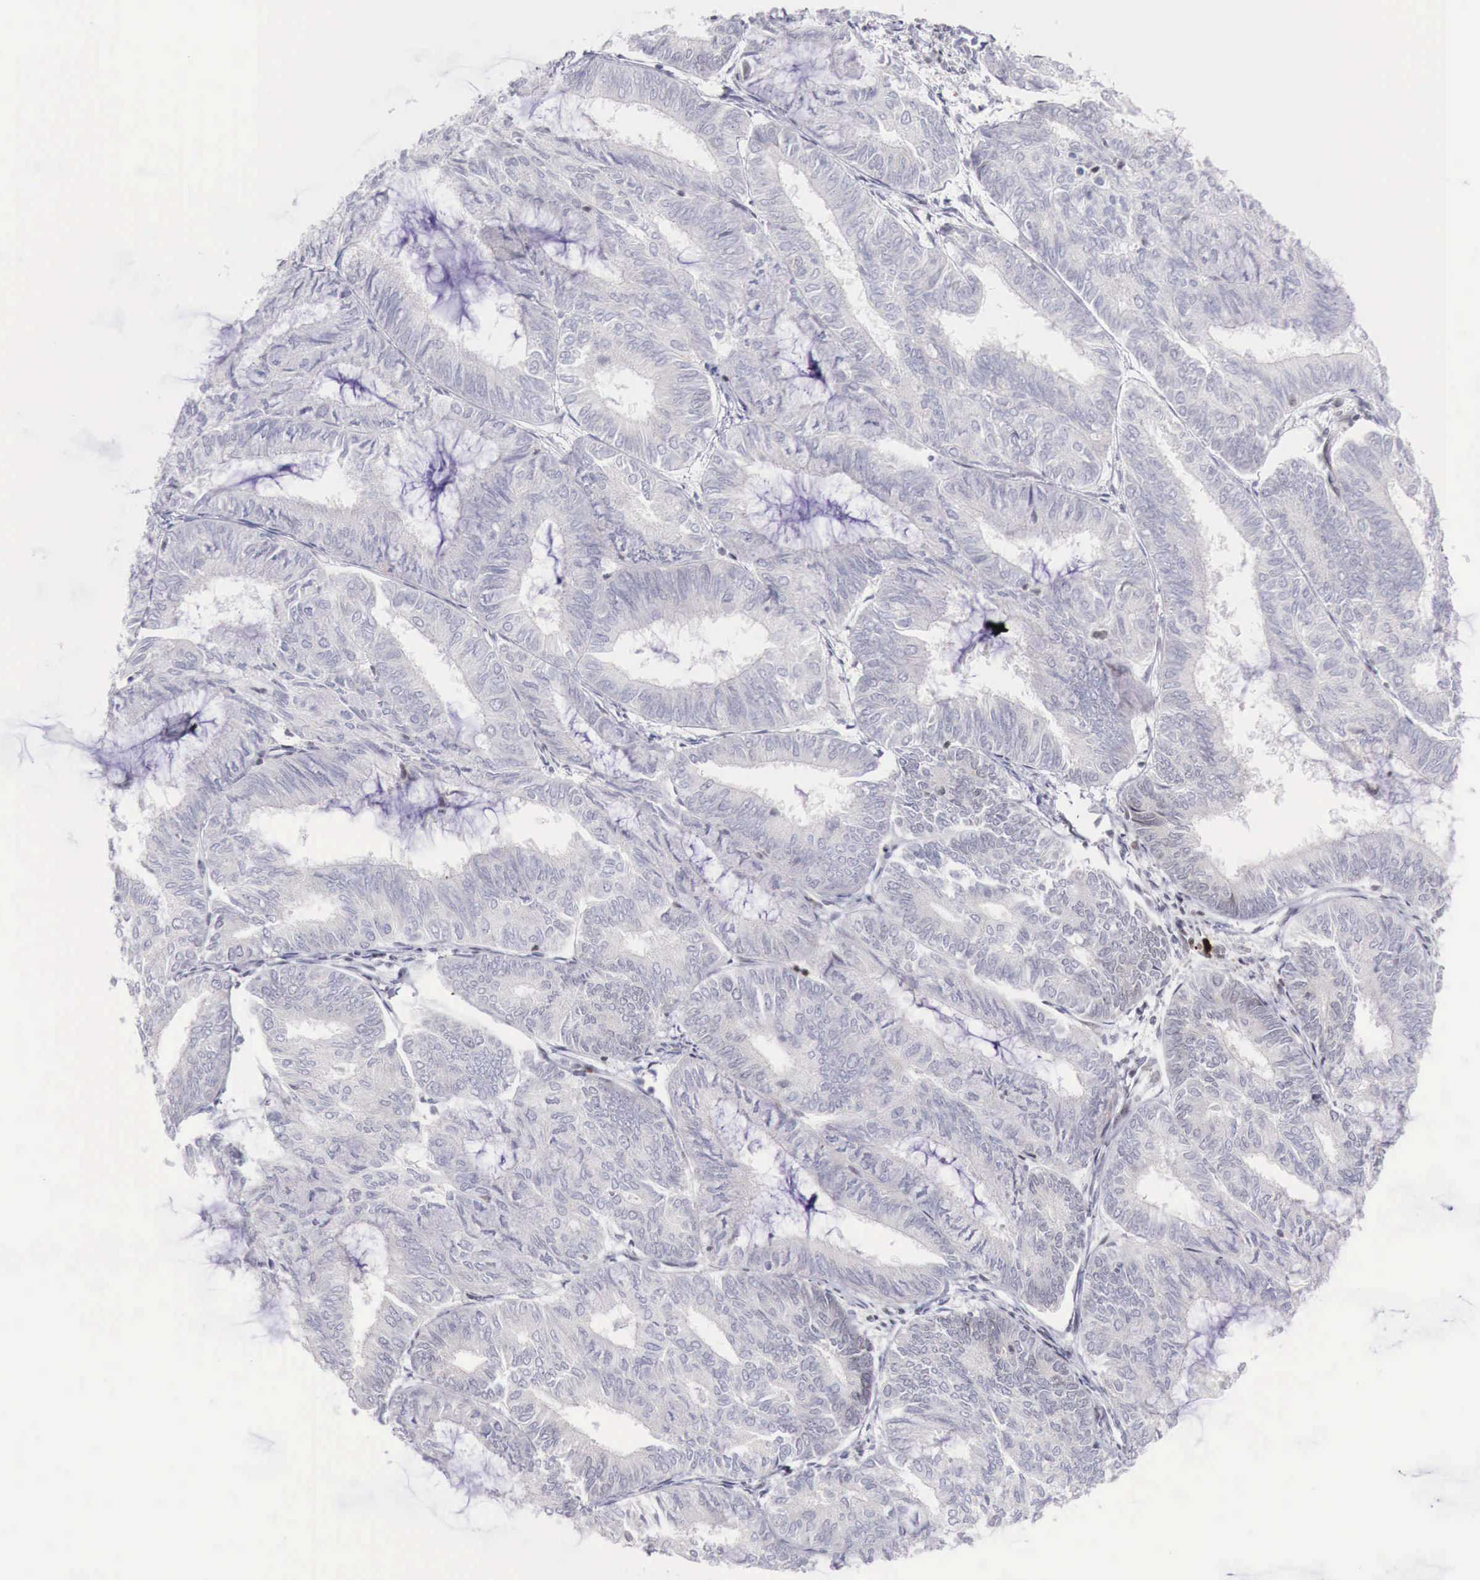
{"staining": {"intensity": "negative", "quantity": "none", "location": "none"}, "tissue": "endometrial cancer", "cell_type": "Tumor cells", "image_type": "cancer", "snomed": [{"axis": "morphology", "description": "Adenocarcinoma, NOS"}, {"axis": "topography", "description": "Endometrium"}], "caption": "Endometrial adenocarcinoma stained for a protein using immunohistochemistry (IHC) displays no positivity tumor cells.", "gene": "CLCN5", "patient": {"sex": "female", "age": 59}}